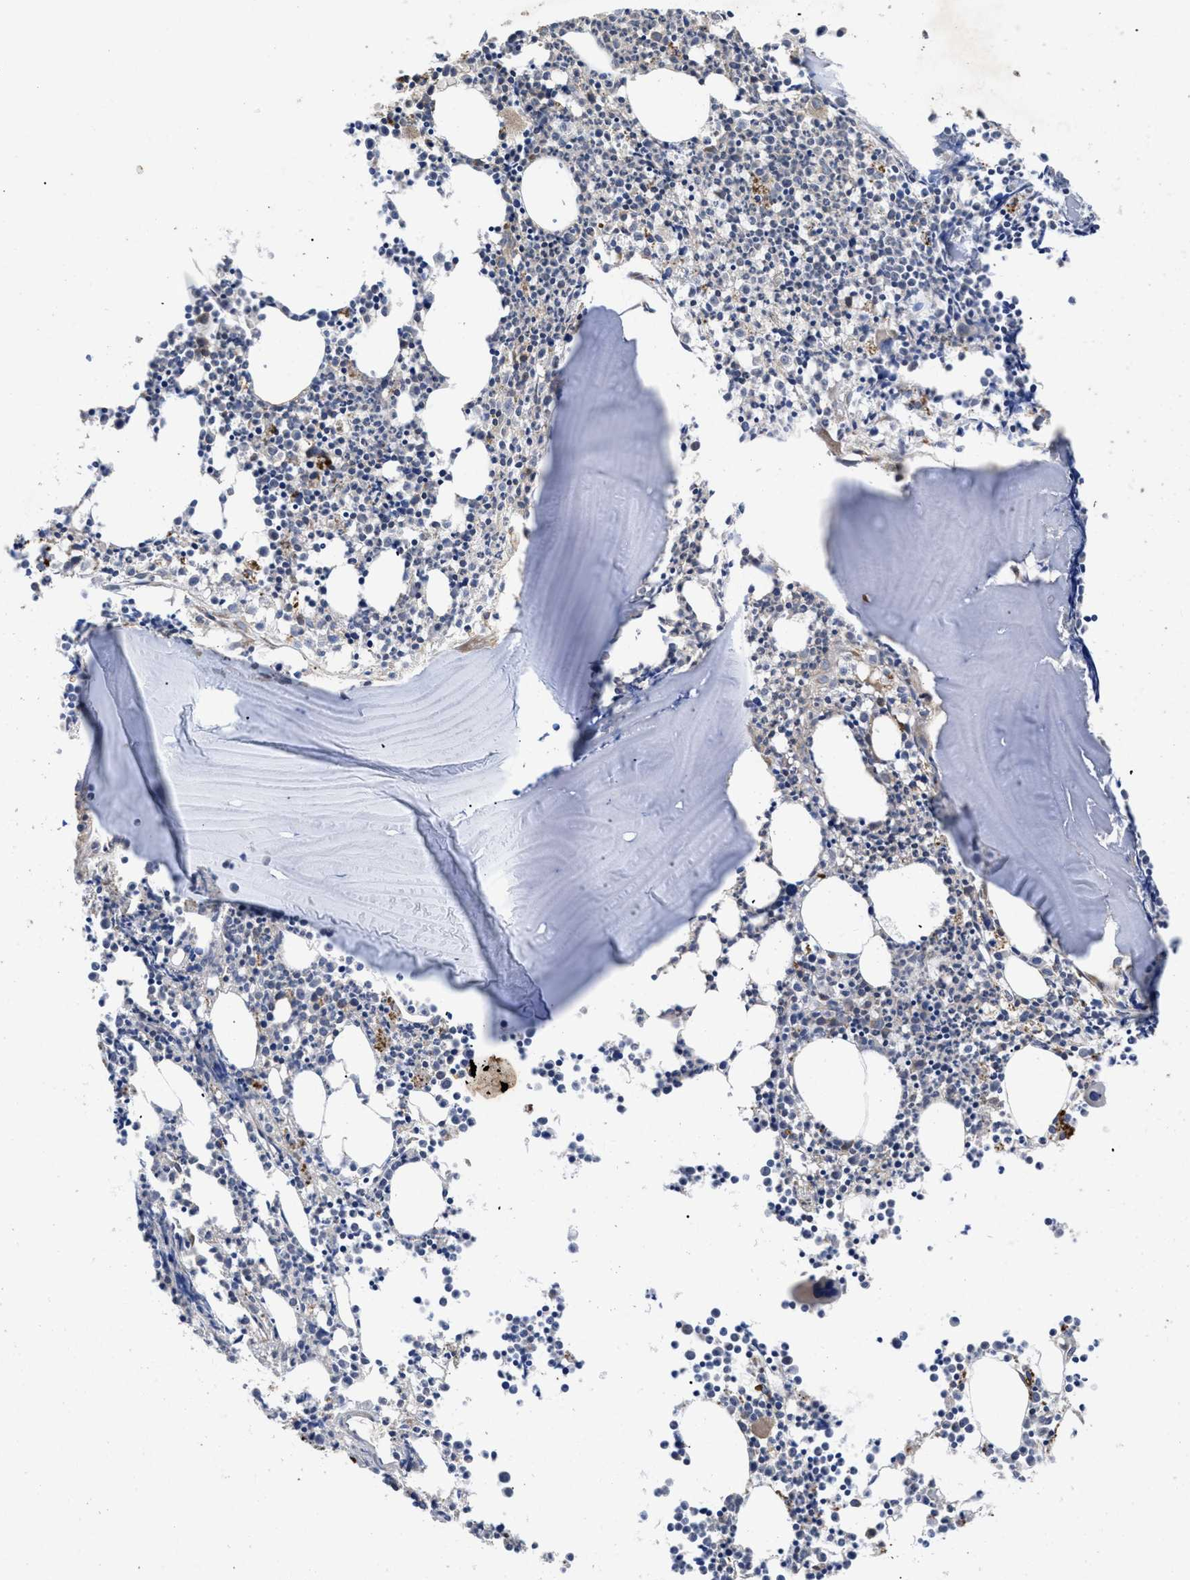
{"staining": {"intensity": "moderate", "quantity": ">75%", "location": "cytoplasmic/membranous"}, "tissue": "bone marrow", "cell_type": "Hematopoietic cells", "image_type": "normal", "snomed": [{"axis": "morphology", "description": "Normal tissue, NOS"}, {"axis": "morphology", "description": "Inflammation, NOS"}, {"axis": "topography", "description": "Bone marrow"}], "caption": "Protein staining displays moderate cytoplasmic/membranous staining in approximately >75% of hematopoietic cells in unremarkable bone marrow. The staining was performed using DAB (3,3'-diaminobenzidine), with brown indicating positive protein expression. Nuclei are stained blue with hematoxylin.", "gene": "LRRC3", "patient": {"sex": "female", "age": 53}}